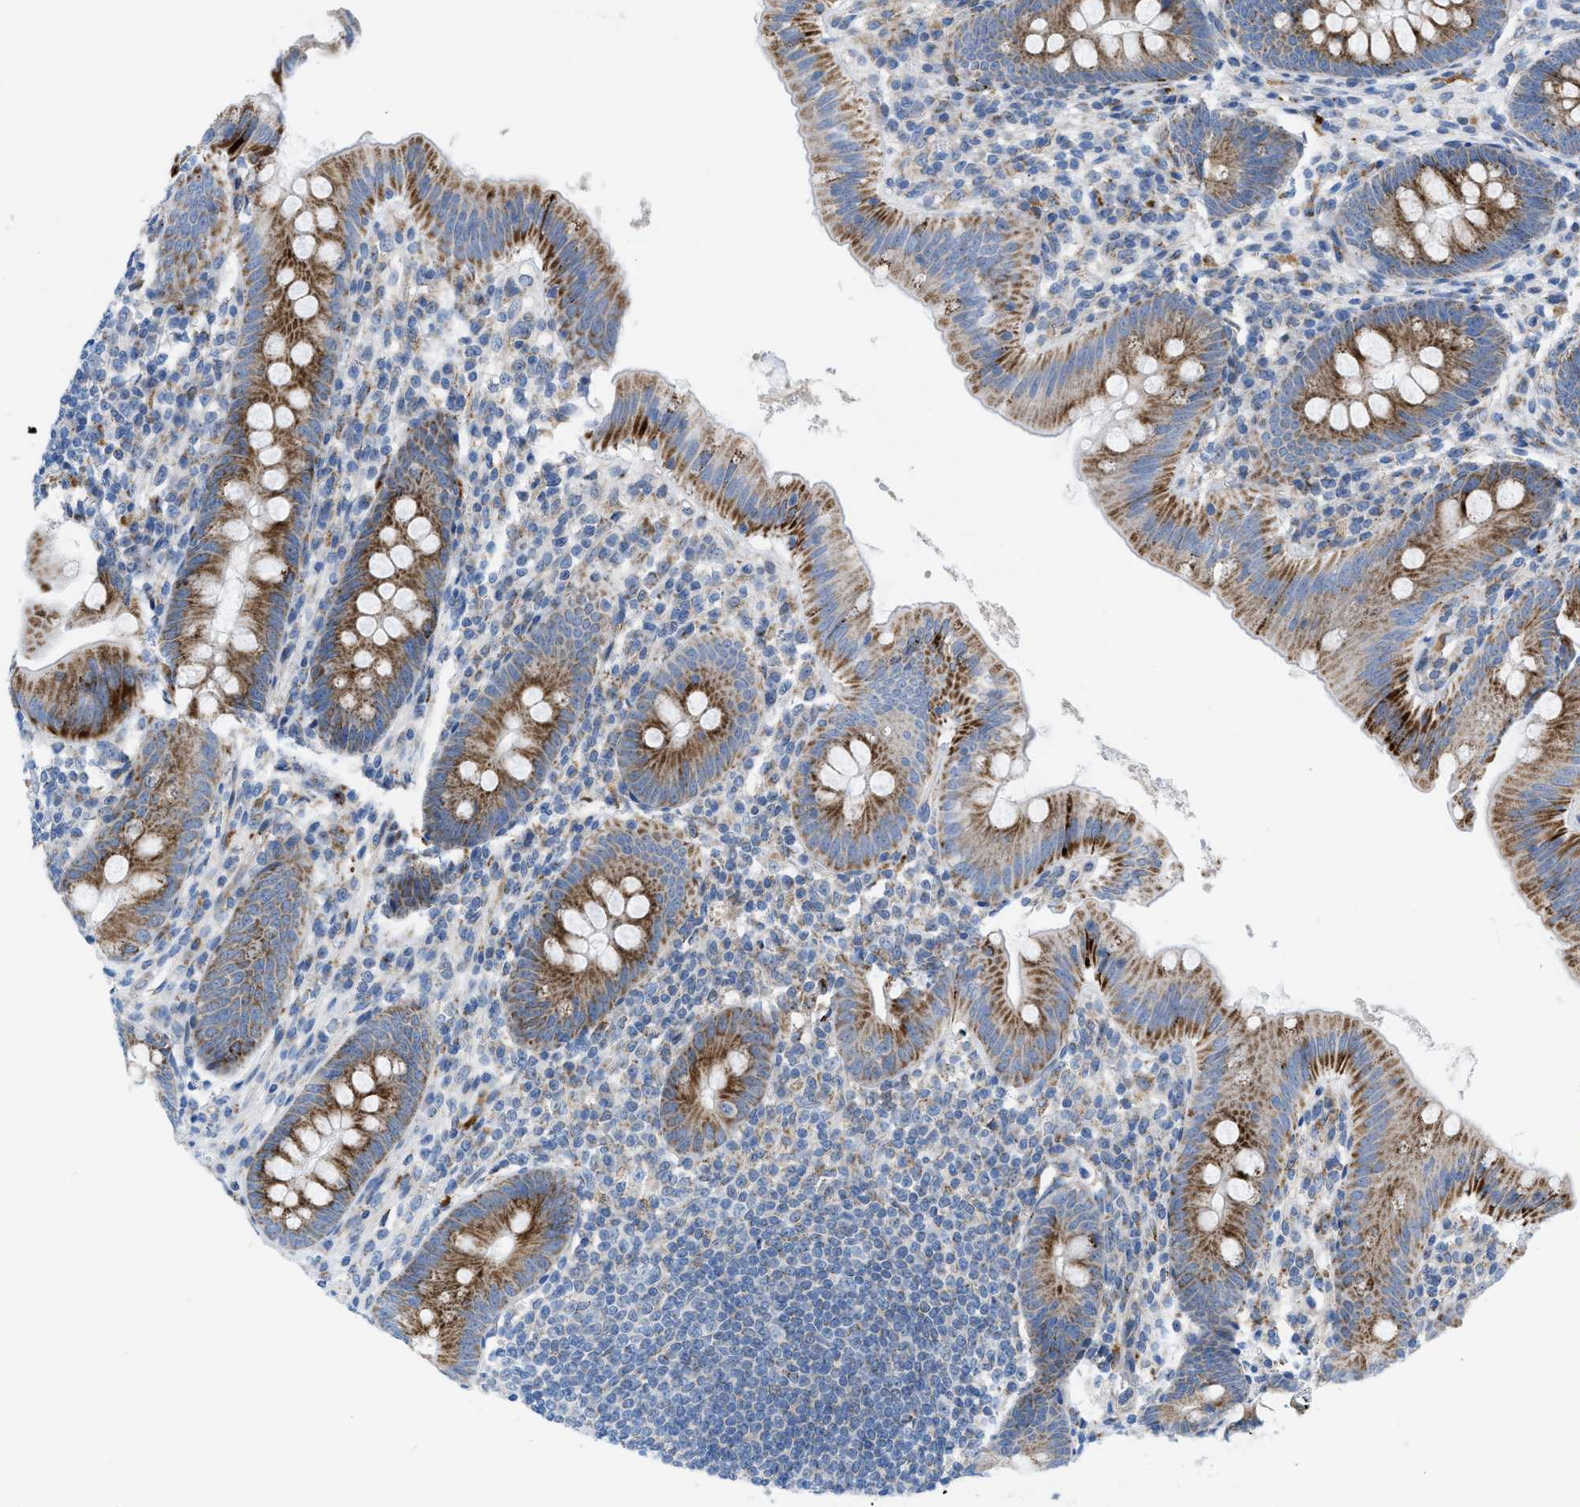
{"staining": {"intensity": "strong", "quantity": "25%-75%", "location": "cytoplasmic/membranous"}, "tissue": "appendix", "cell_type": "Glandular cells", "image_type": "normal", "snomed": [{"axis": "morphology", "description": "Normal tissue, NOS"}, {"axis": "topography", "description": "Appendix"}], "caption": "The micrograph shows staining of normal appendix, revealing strong cytoplasmic/membranous protein staining (brown color) within glandular cells. Immunohistochemistry stains the protein in brown and the nuclei are stained blue.", "gene": "RBBP9", "patient": {"sex": "male", "age": 56}}